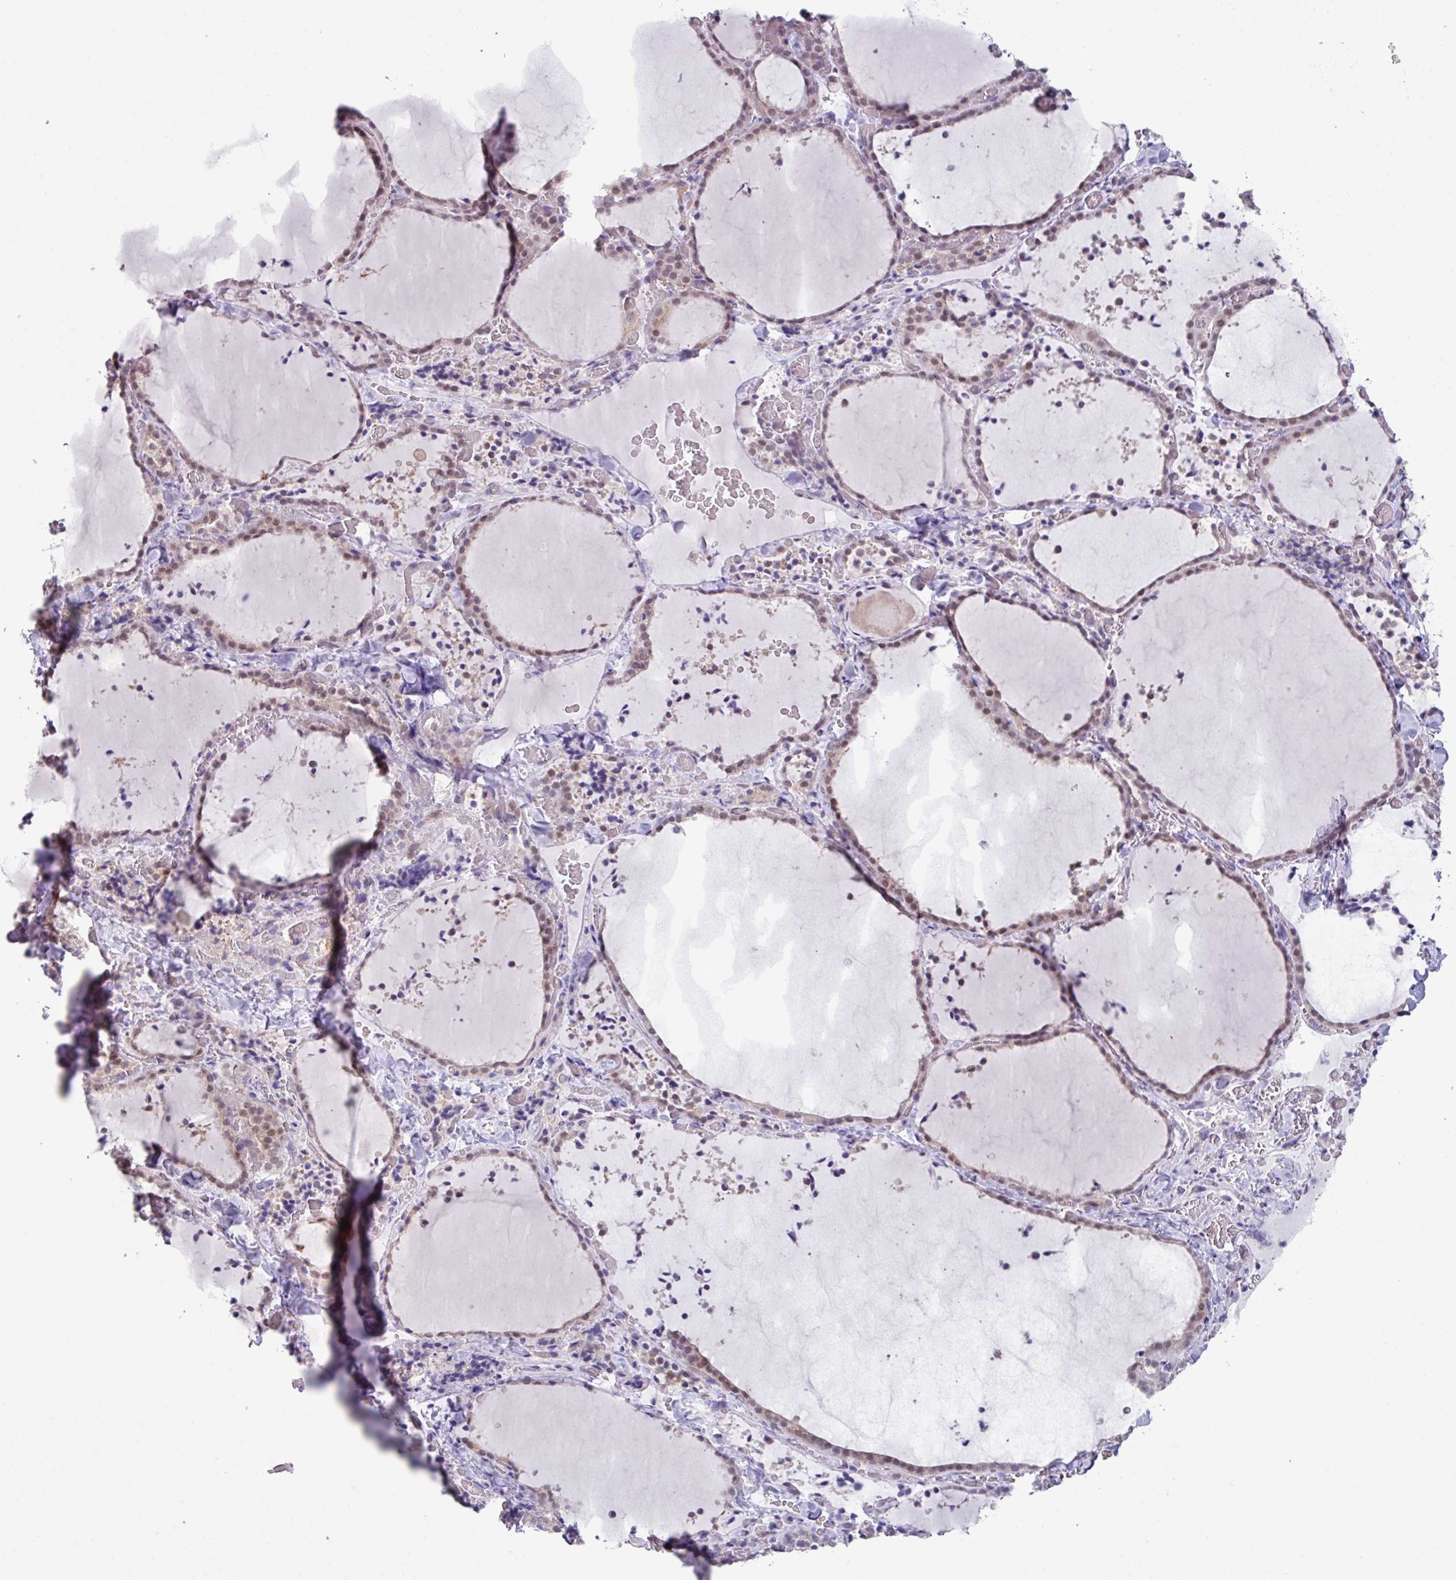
{"staining": {"intensity": "weak", "quantity": "25%-75%", "location": "nuclear"}, "tissue": "thyroid gland", "cell_type": "Glandular cells", "image_type": "normal", "snomed": [{"axis": "morphology", "description": "Normal tissue, NOS"}, {"axis": "topography", "description": "Thyroid gland"}], "caption": "Immunohistochemistry (IHC) histopathology image of unremarkable thyroid gland: thyroid gland stained using IHC exhibits low levels of weak protein expression localized specifically in the nuclear of glandular cells, appearing as a nuclear brown color.", "gene": "TTLL12", "patient": {"sex": "female", "age": 22}}